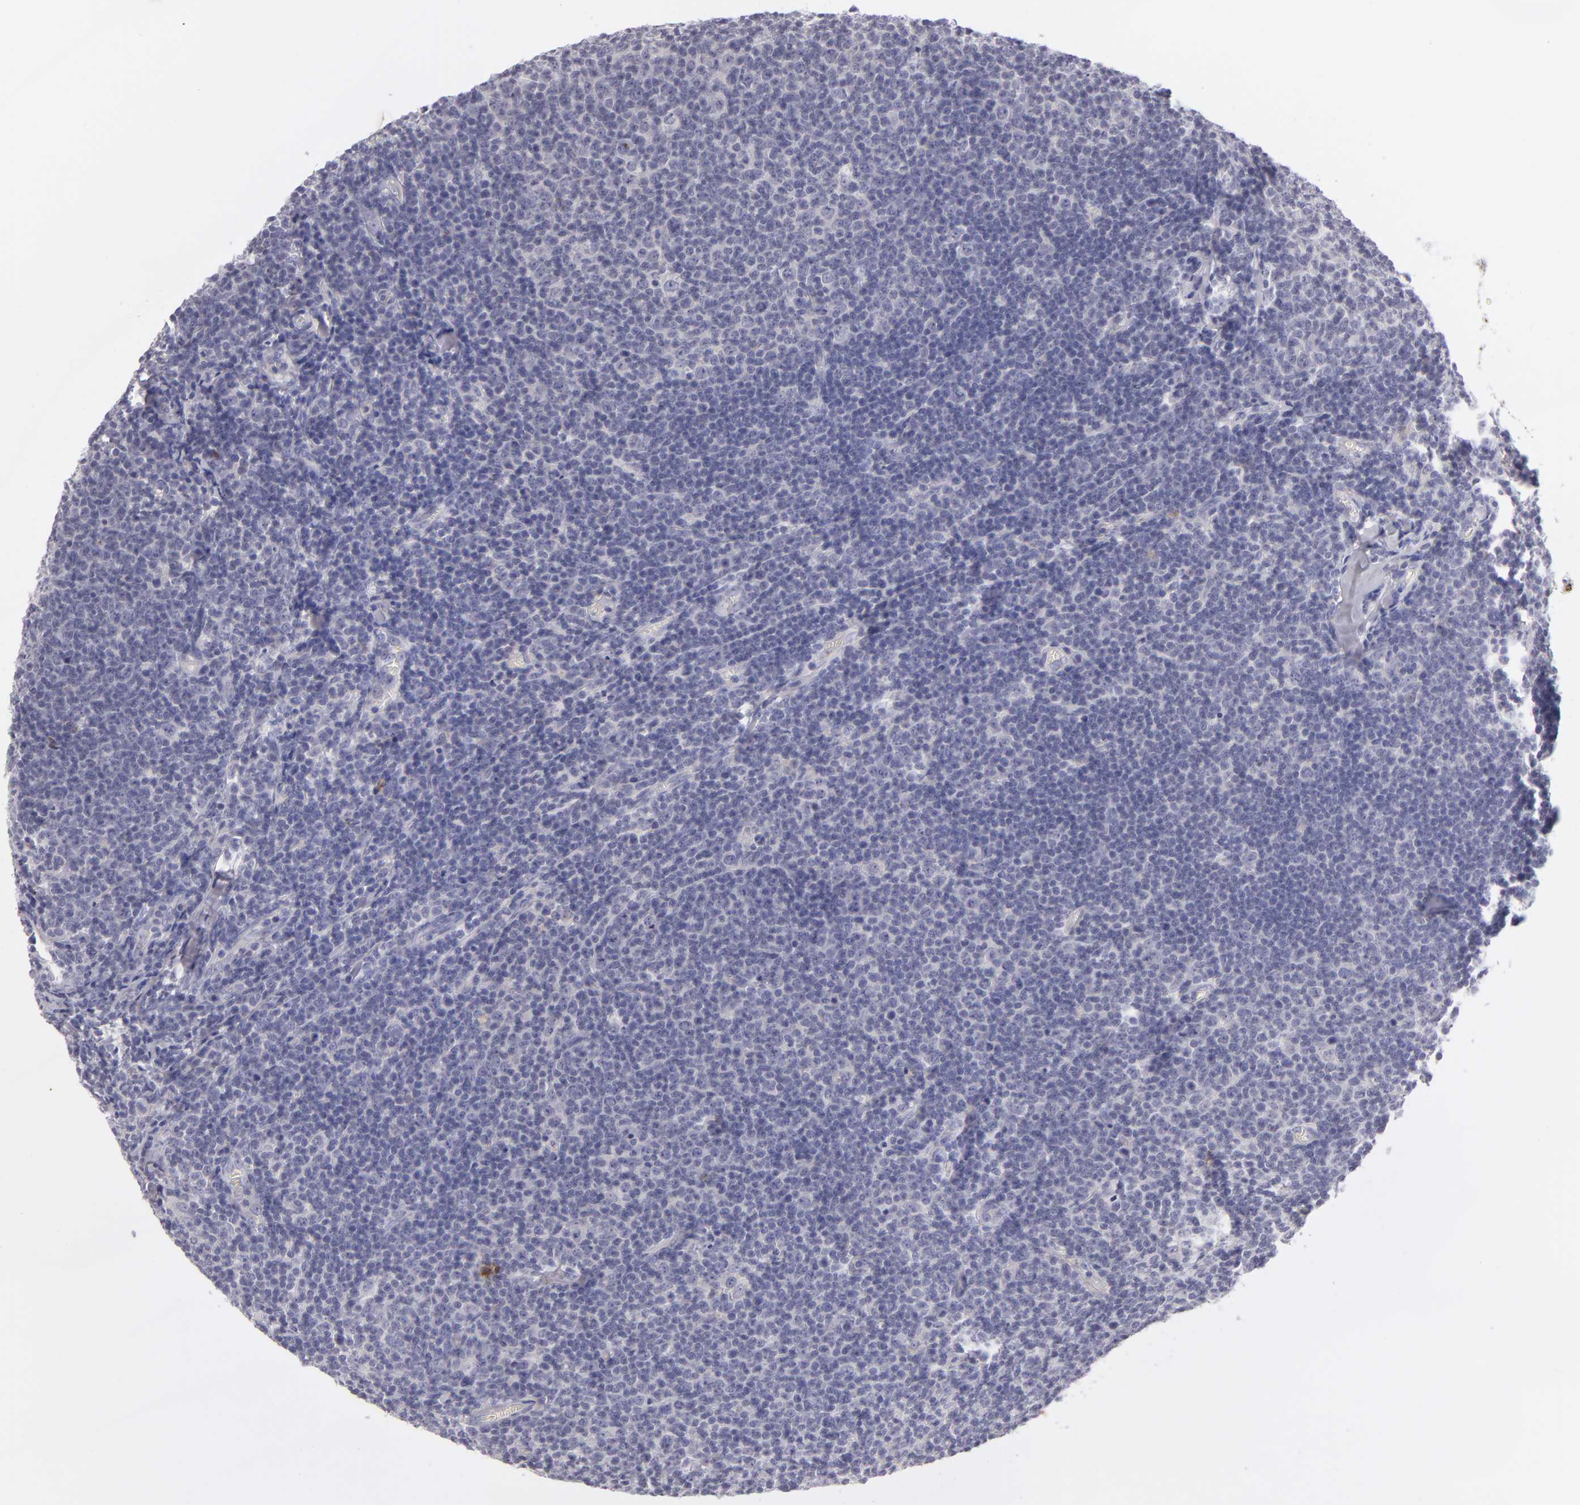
{"staining": {"intensity": "negative", "quantity": "none", "location": "none"}, "tissue": "lymphoma", "cell_type": "Tumor cells", "image_type": "cancer", "snomed": [{"axis": "morphology", "description": "Malignant lymphoma, non-Hodgkin's type, Low grade"}, {"axis": "topography", "description": "Lymph node"}], "caption": "A histopathology image of human lymphoma is negative for staining in tumor cells. Brightfield microscopy of immunohistochemistry (IHC) stained with DAB (brown) and hematoxylin (blue), captured at high magnification.", "gene": "TNNC1", "patient": {"sex": "male", "age": 74}}